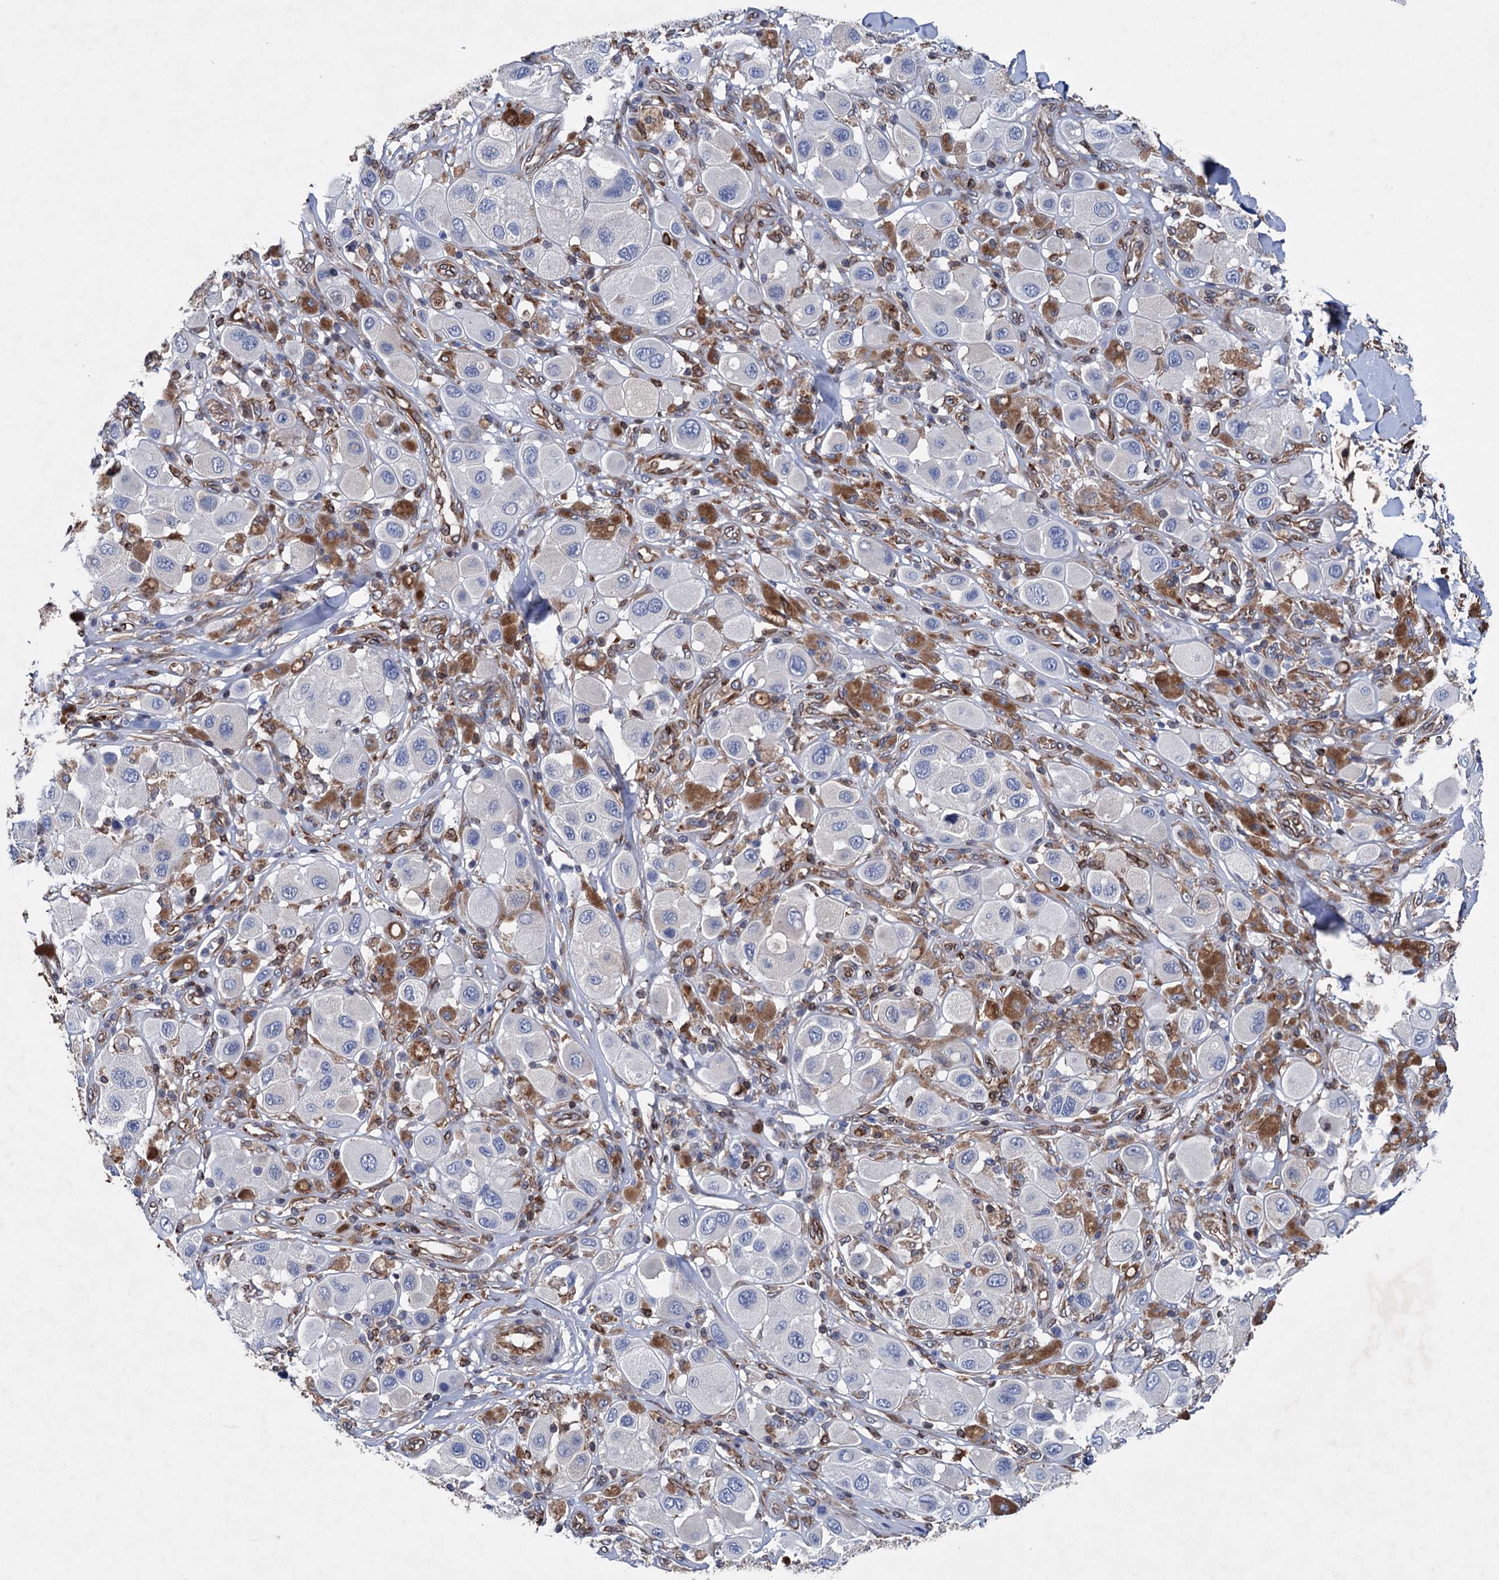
{"staining": {"intensity": "negative", "quantity": "none", "location": "none"}, "tissue": "melanoma", "cell_type": "Tumor cells", "image_type": "cancer", "snomed": [{"axis": "morphology", "description": "Malignant melanoma, Metastatic site"}, {"axis": "topography", "description": "Skin"}], "caption": "IHC of human malignant melanoma (metastatic site) reveals no staining in tumor cells.", "gene": "STING1", "patient": {"sex": "male", "age": 41}}